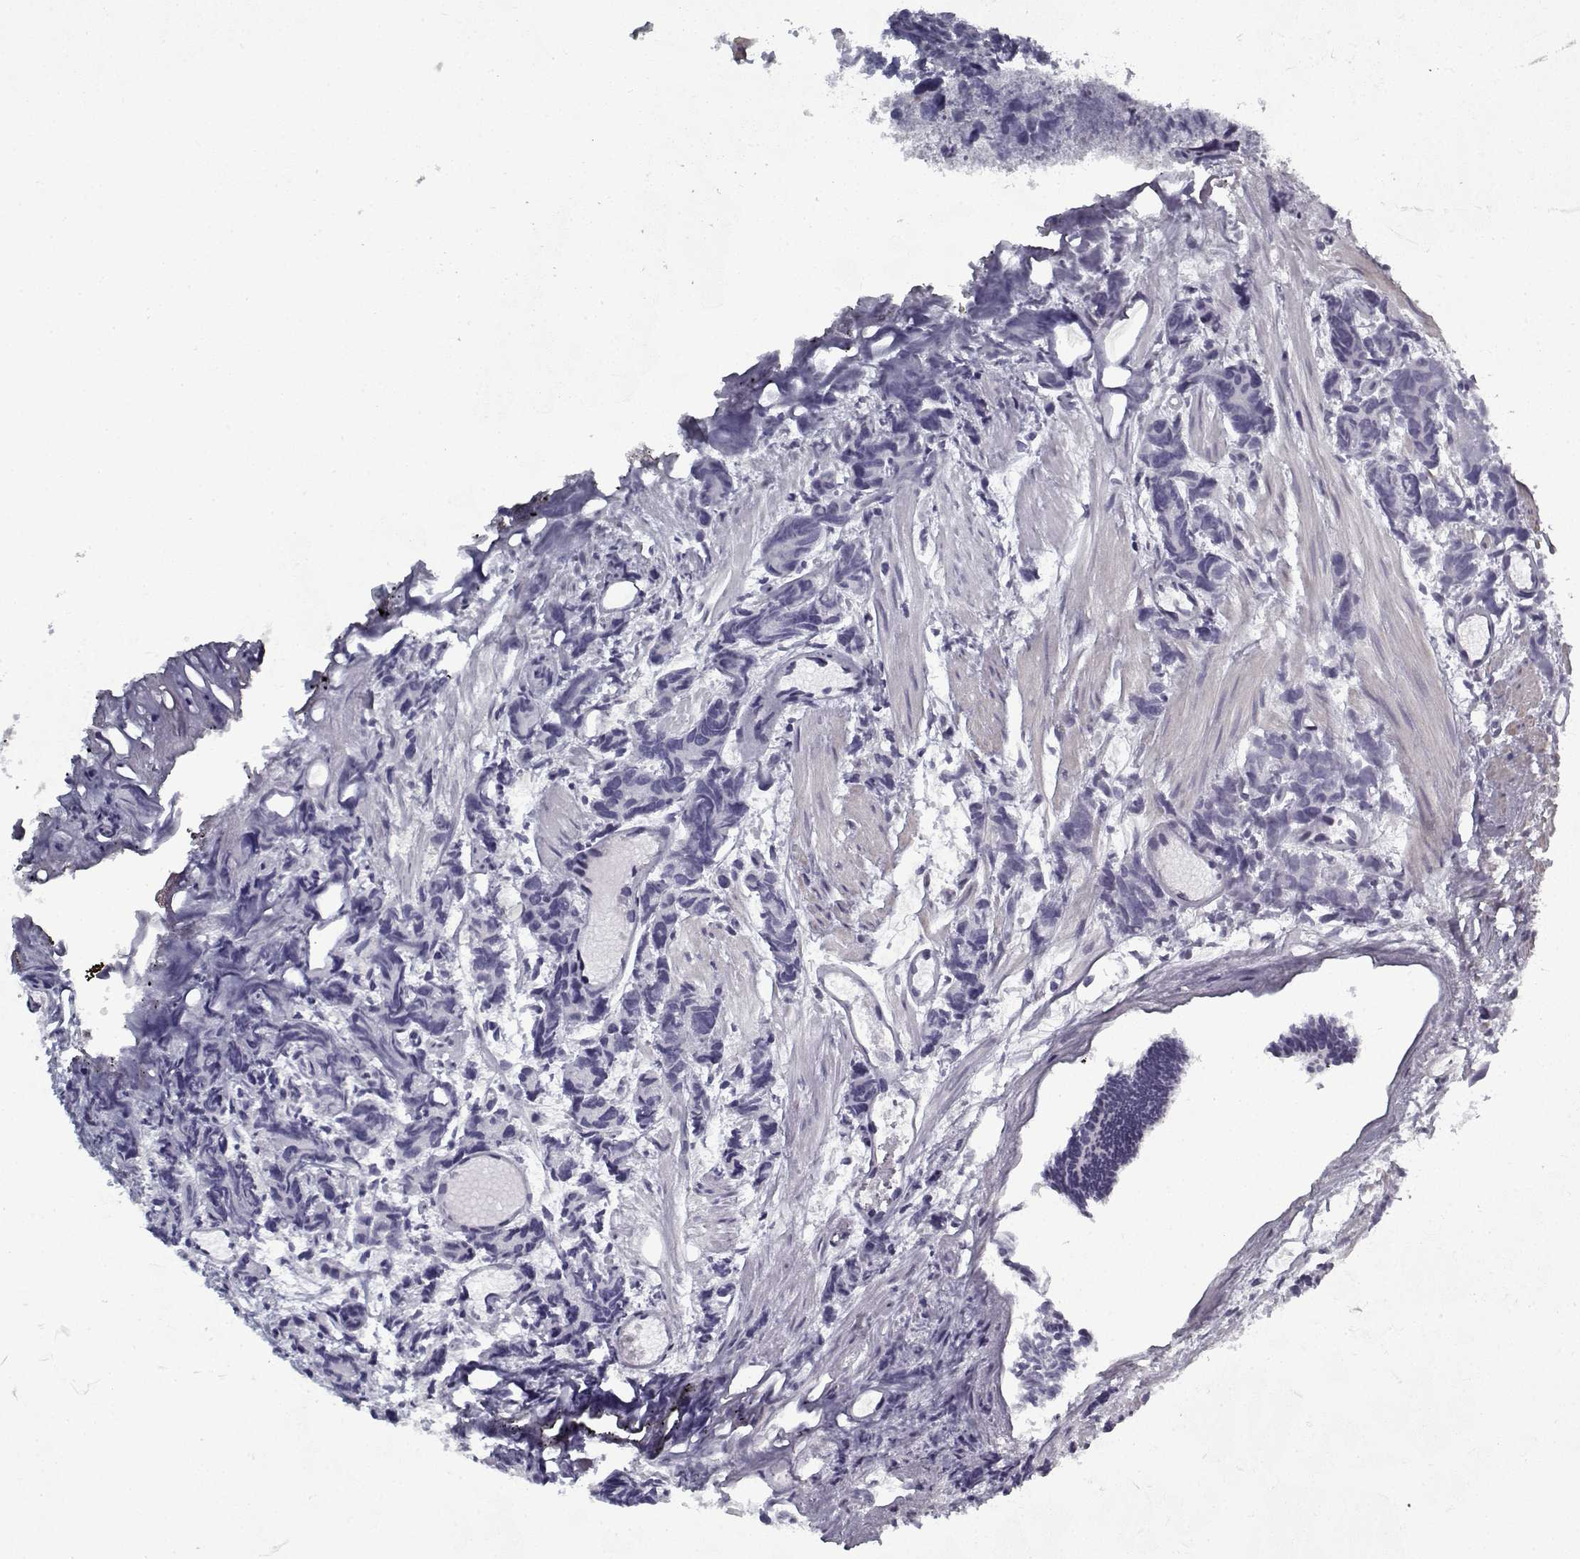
{"staining": {"intensity": "negative", "quantity": "none", "location": "none"}, "tissue": "prostate cancer", "cell_type": "Tumor cells", "image_type": "cancer", "snomed": [{"axis": "morphology", "description": "Adenocarcinoma, High grade"}, {"axis": "topography", "description": "Prostate"}], "caption": "This is a micrograph of IHC staining of prostate cancer, which shows no expression in tumor cells. Nuclei are stained in blue.", "gene": "RNF32", "patient": {"sex": "male", "age": 77}}